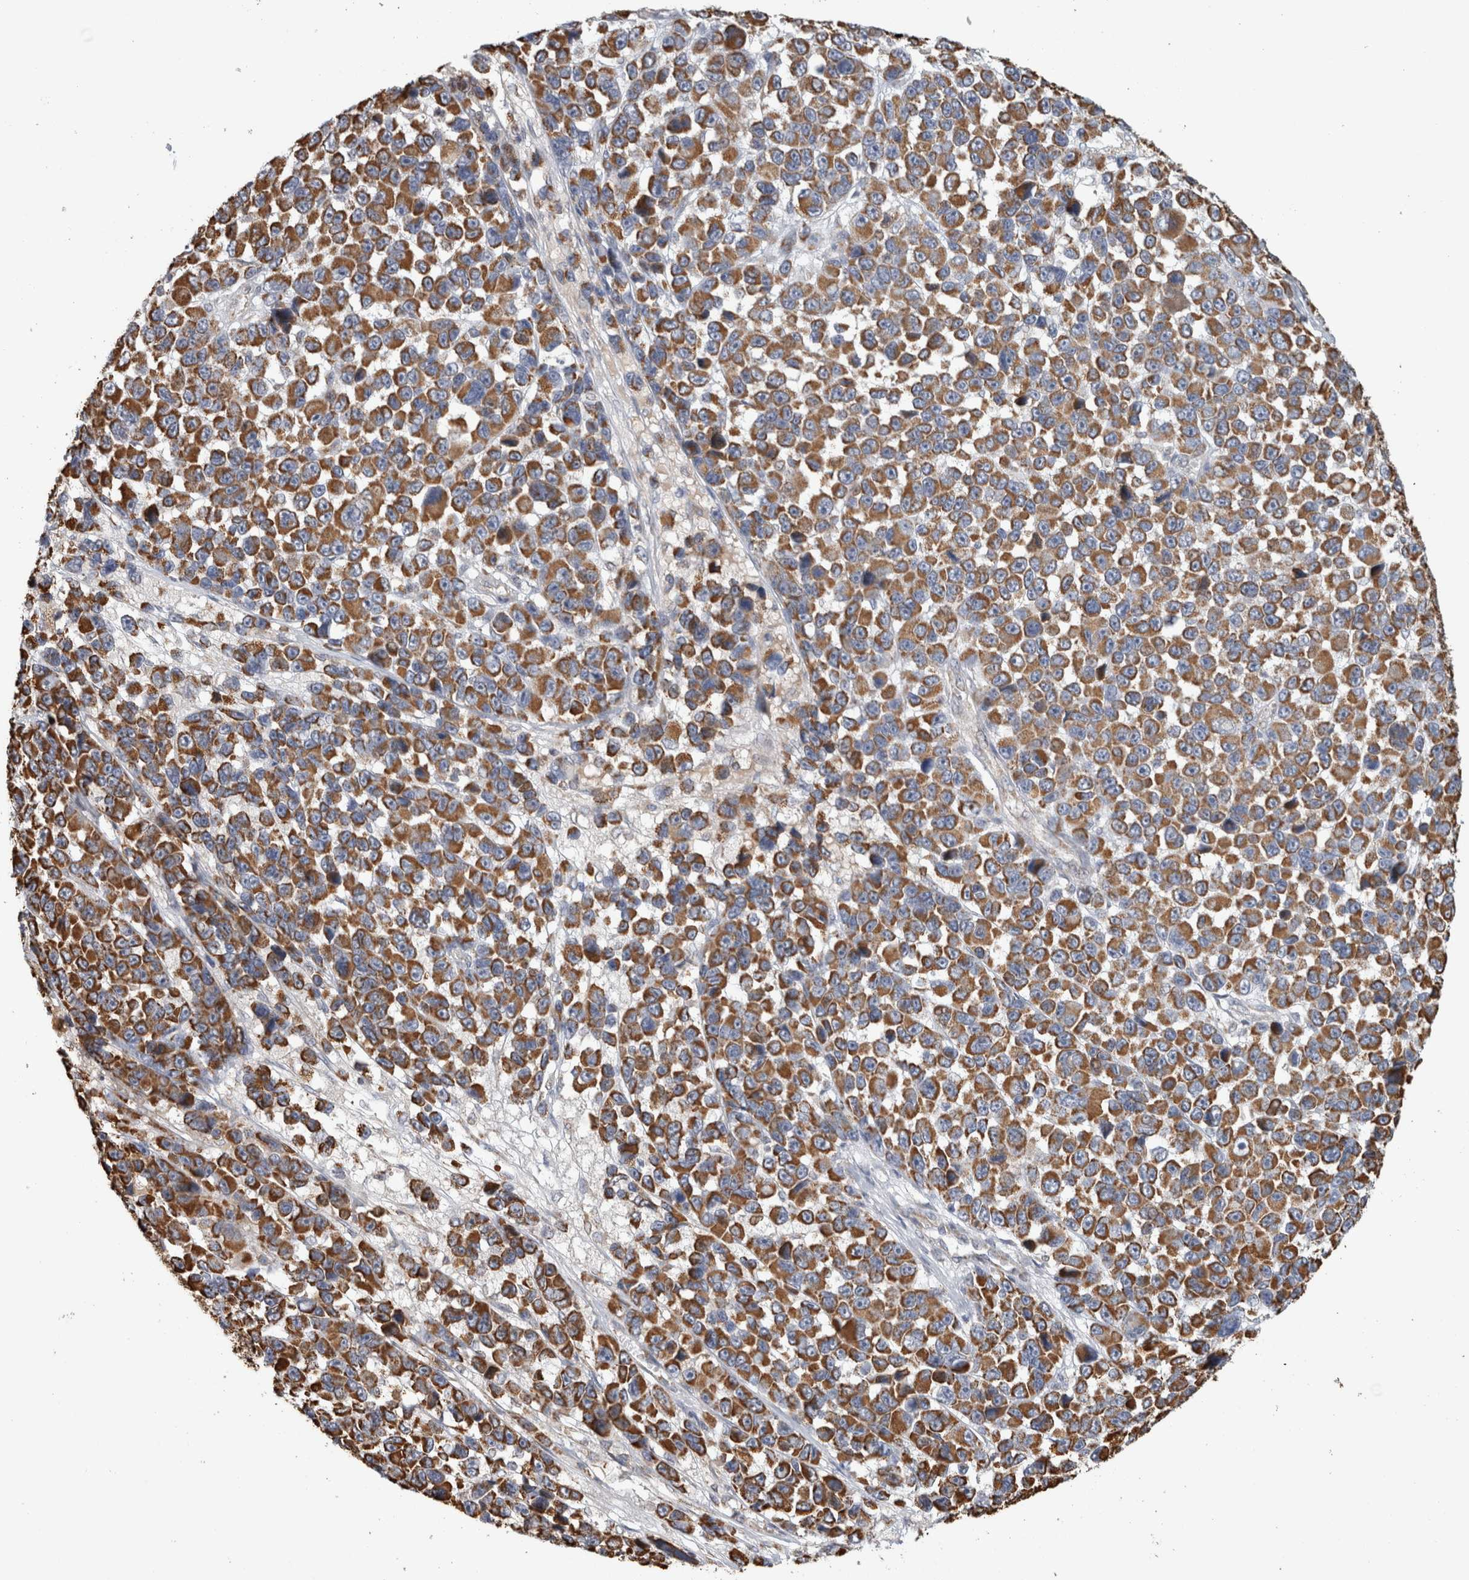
{"staining": {"intensity": "moderate", "quantity": ">75%", "location": "cytoplasmic/membranous"}, "tissue": "melanoma", "cell_type": "Tumor cells", "image_type": "cancer", "snomed": [{"axis": "morphology", "description": "Malignant melanoma, NOS"}, {"axis": "topography", "description": "Skin"}], "caption": "A micrograph of malignant melanoma stained for a protein exhibits moderate cytoplasmic/membranous brown staining in tumor cells.", "gene": "ST8SIA1", "patient": {"sex": "male", "age": 53}}